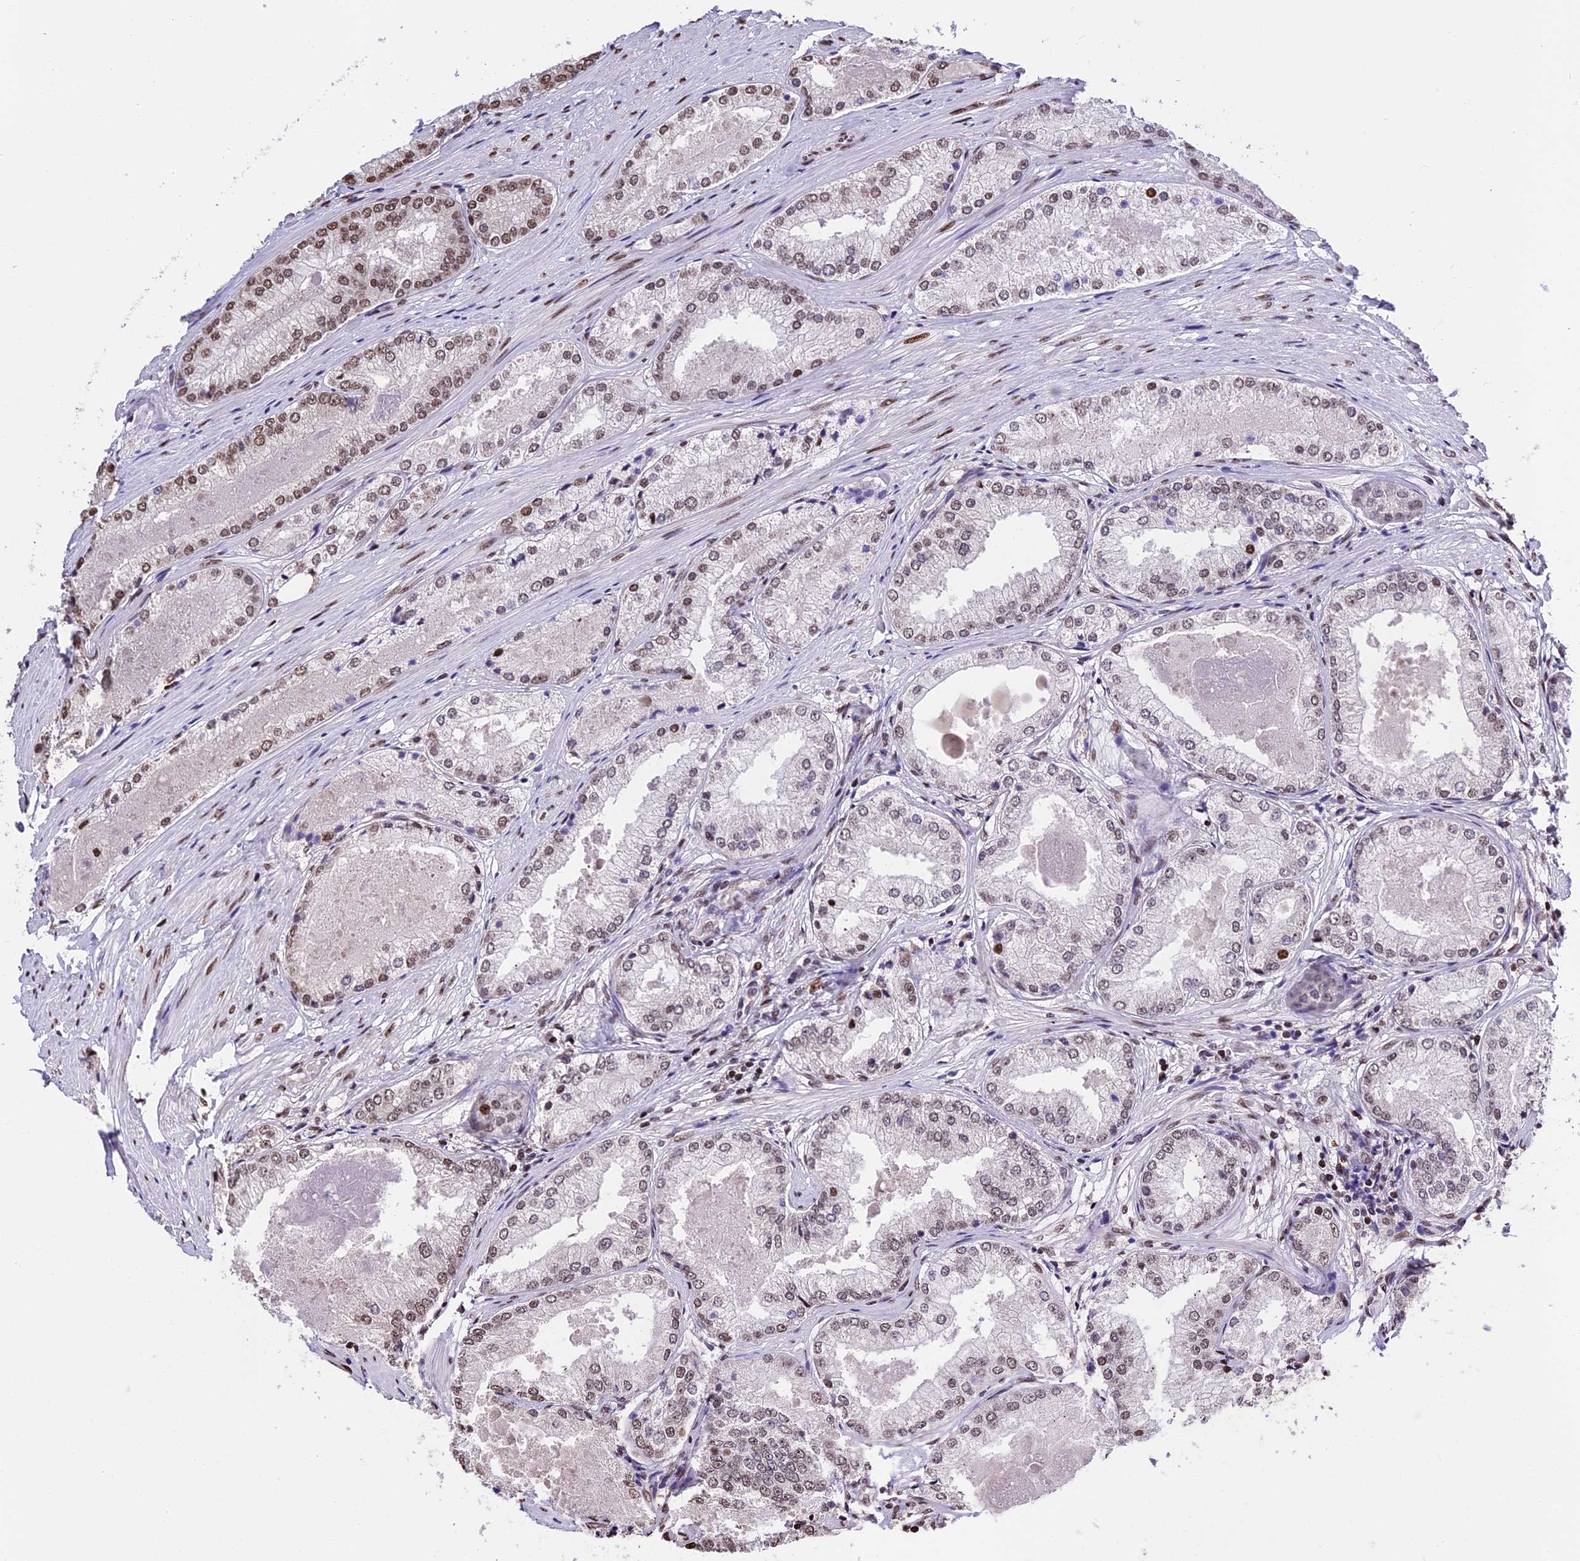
{"staining": {"intensity": "moderate", "quantity": "25%-75%", "location": "nuclear"}, "tissue": "prostate cancer", "cell_type": "Tumor cells", "image_type": "cancer", "snomed": [{"axis": "morphology", "description": "Adenocarcinoma, Low grade"}, {"axis": "topography", "description": "Prostate"}], "caption": "Immunohistochemistry (IHC) photomicrograph of prostate cancer (low-grade adenocarcinoma) stained for a protein (brown), which shows medium levels of moderate nuclear staining in approximately 25%-75% of tumor cells.", "gene": "POLR3E", "patient": {"sex": "male", "age": 68}}